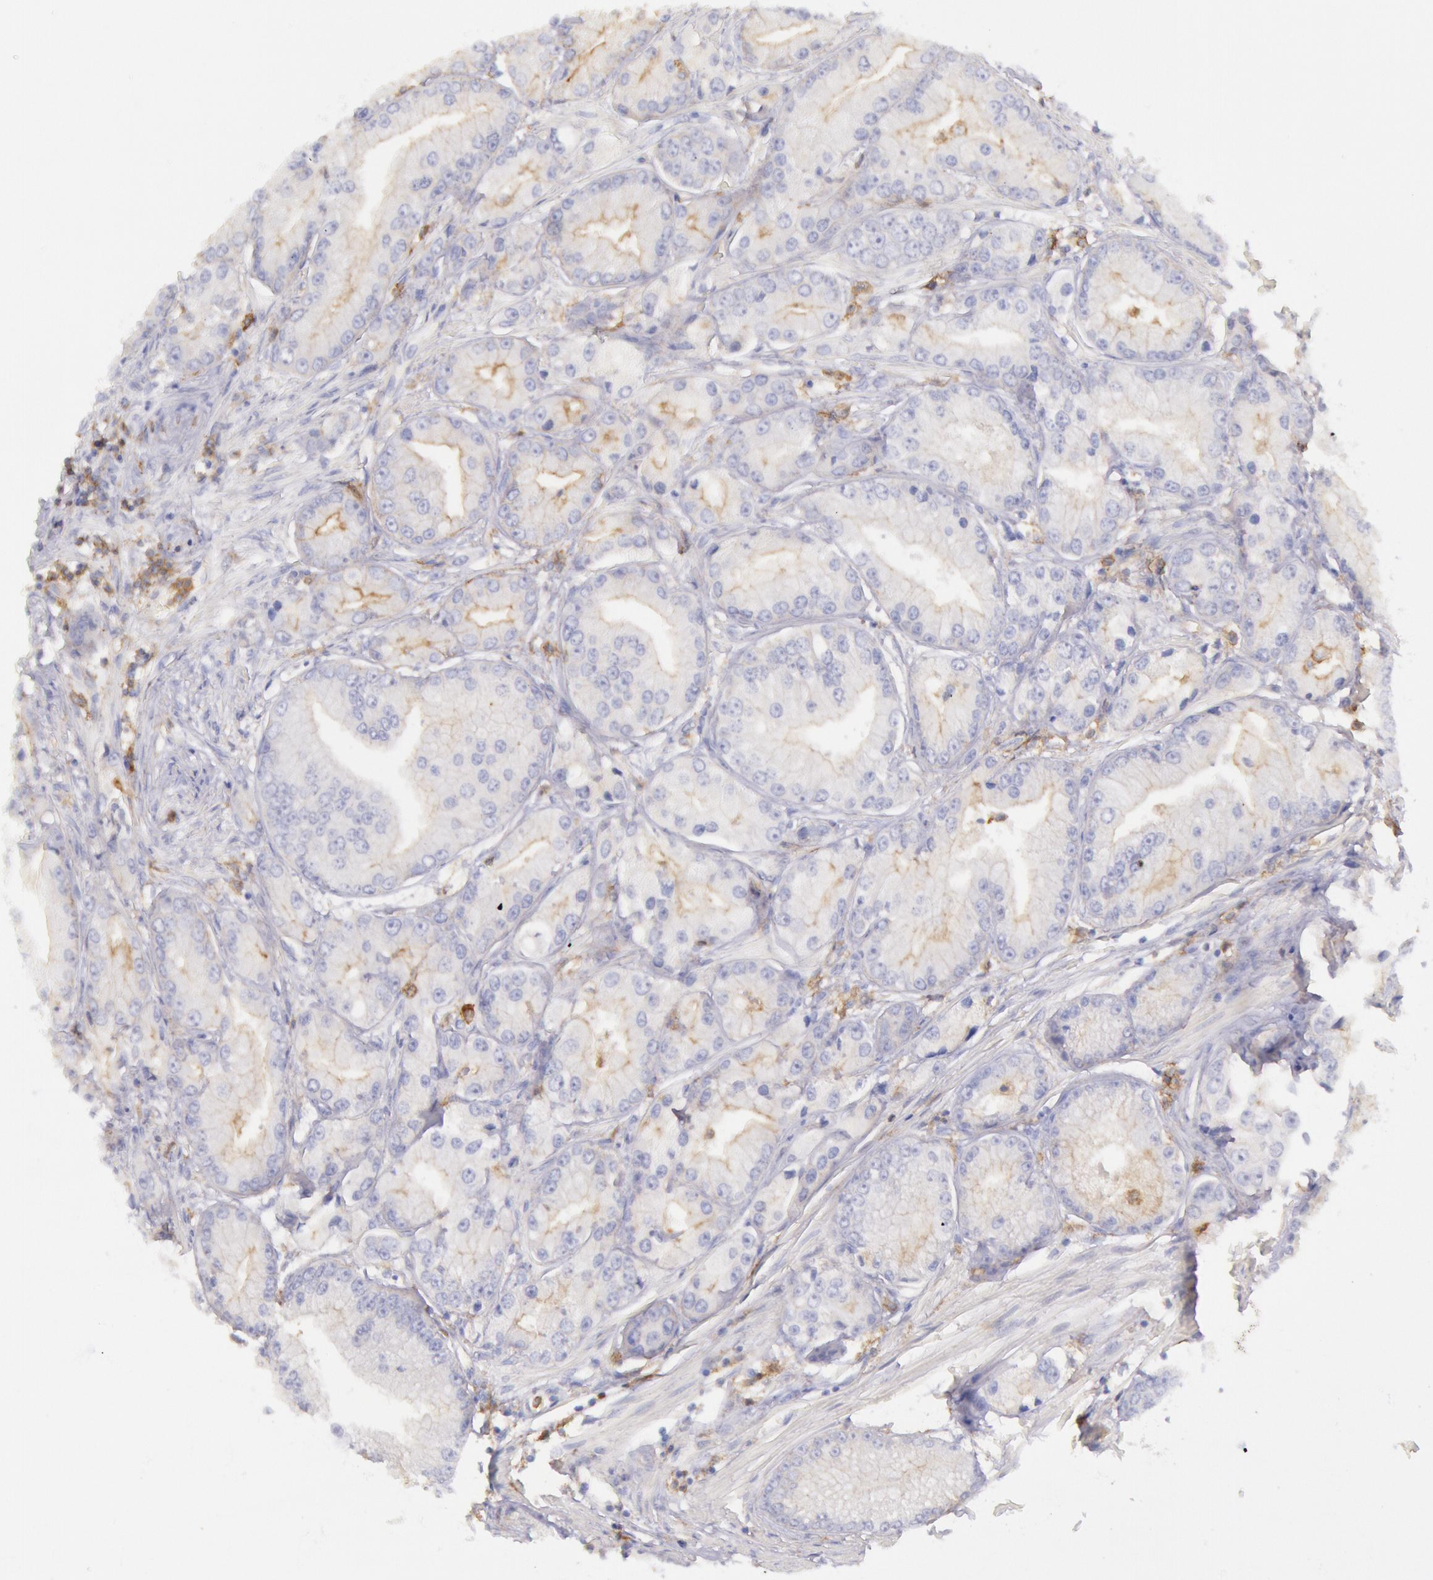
{"staining": {"intensity": "weak", "quantity": "<25%", "location": "cytoplasmic/membranous"}, "tissue": "prostate cancer", "cell_type": "Tumor cells", "image_type": "cancer", "snomed": [{"axis": "morphology", "description": "Adenocarcinoma, Medium grade"}, {"axis": "topography", "description": "Prostate"}], "caption": "A high-resolution histopathology image shows immunohistochemistry (IHC) staining of prostate adenocarcinoma (medium-grade), which displays no significant positivity in tumor cells. The staining was performed using DAB to visualize the protein expression in brown, while the nuclei were stained in blue with hematoxylin (Magnification: 20x).", "gene": "LYN", "patient": {"sex": "male", "age": 72}}